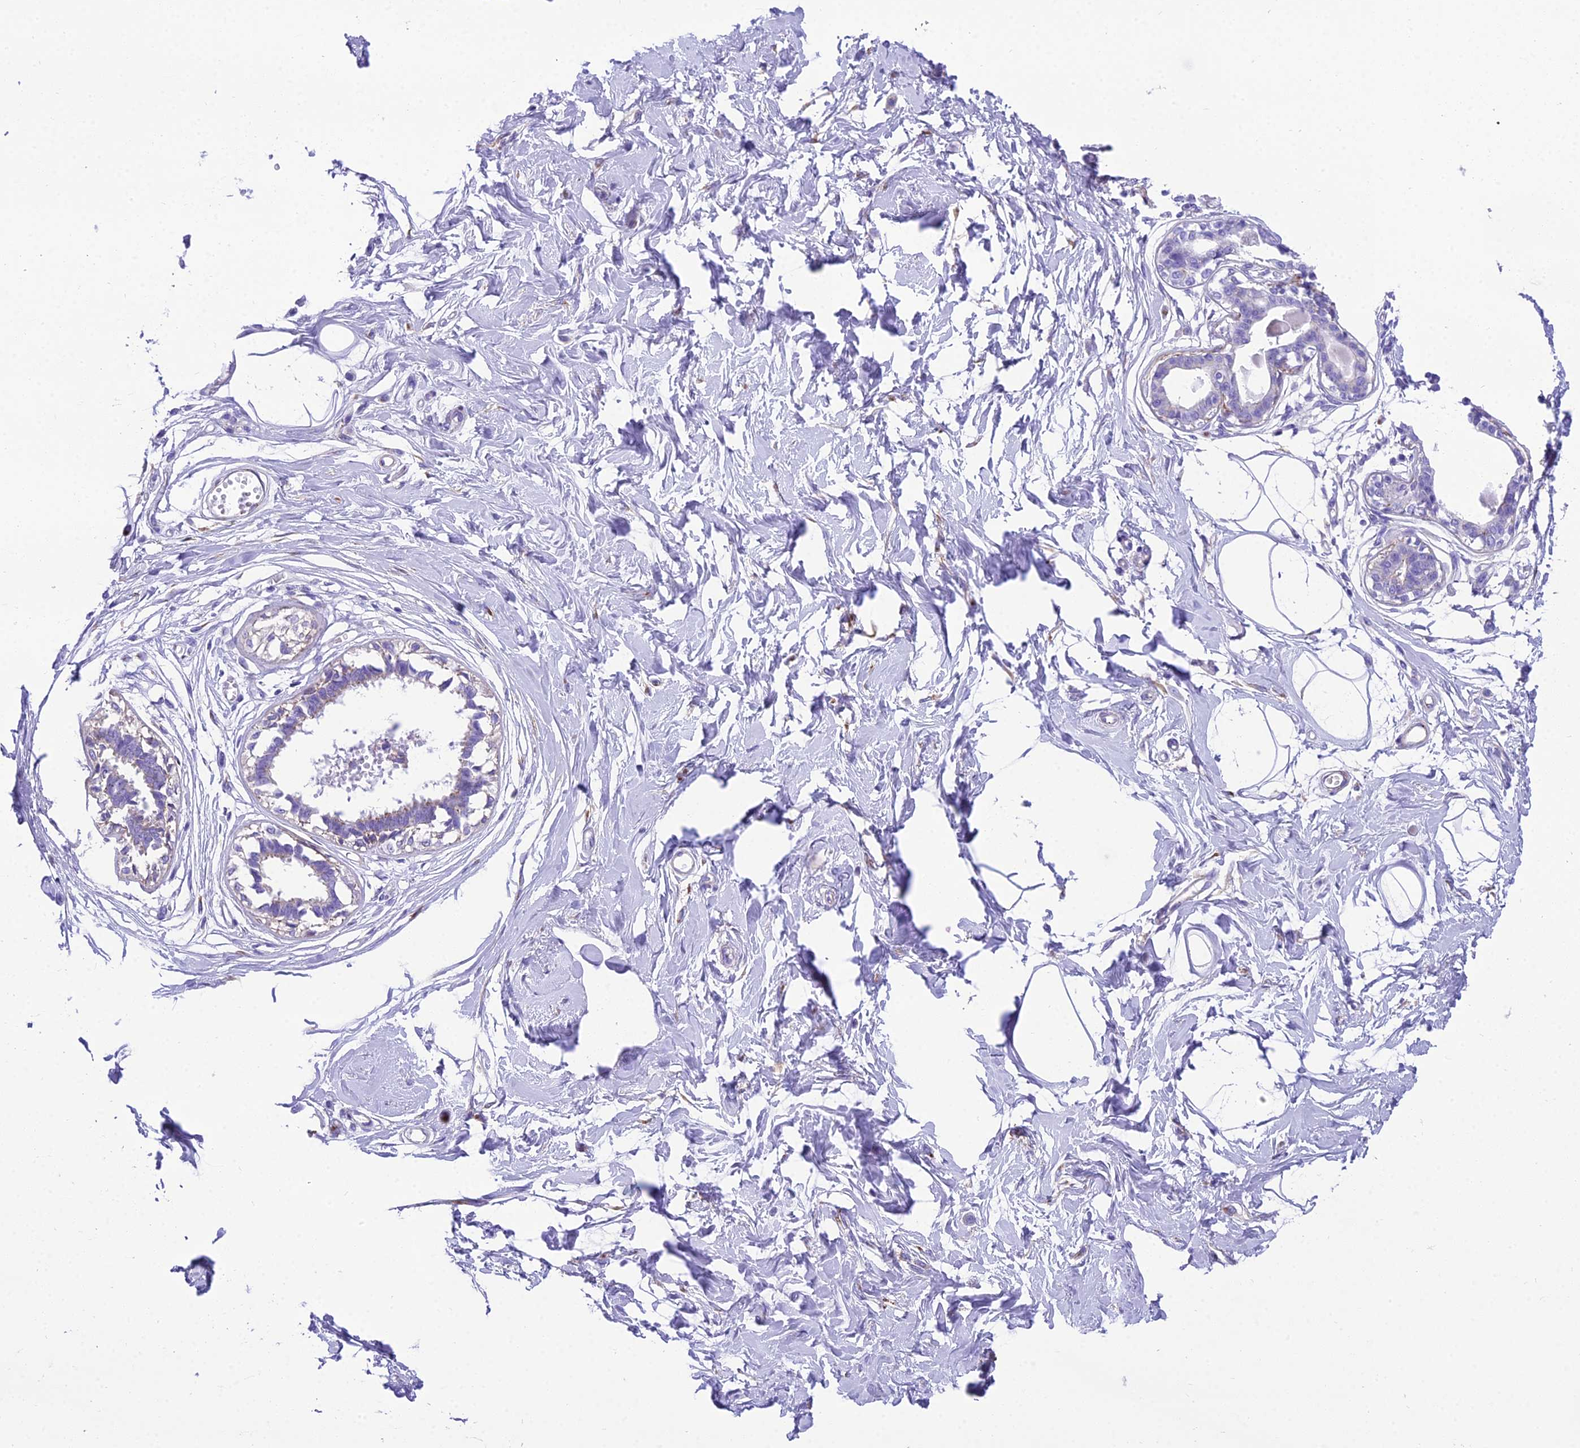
{"staining": {"intensity": "negative", "quantity": "none", "location": "none"}, "tissue": "breast", "cell_type": "Adipocytes", "image_type": "normal", "snomed": [{"axis": "morphology", "description": "Normal tissue, NOS"}, {"axis": "topography", "description": "Breast"}], "caption": "The image exhibits no significant expression in adipocytes of breast. (Stains: DAB immunohistochemistry with hematoxylin counter stain, Microscopy: brightfield microscopy at high magnification).", "gene": "GFRA1", "patient": {"sex": "female", "age": 45}}